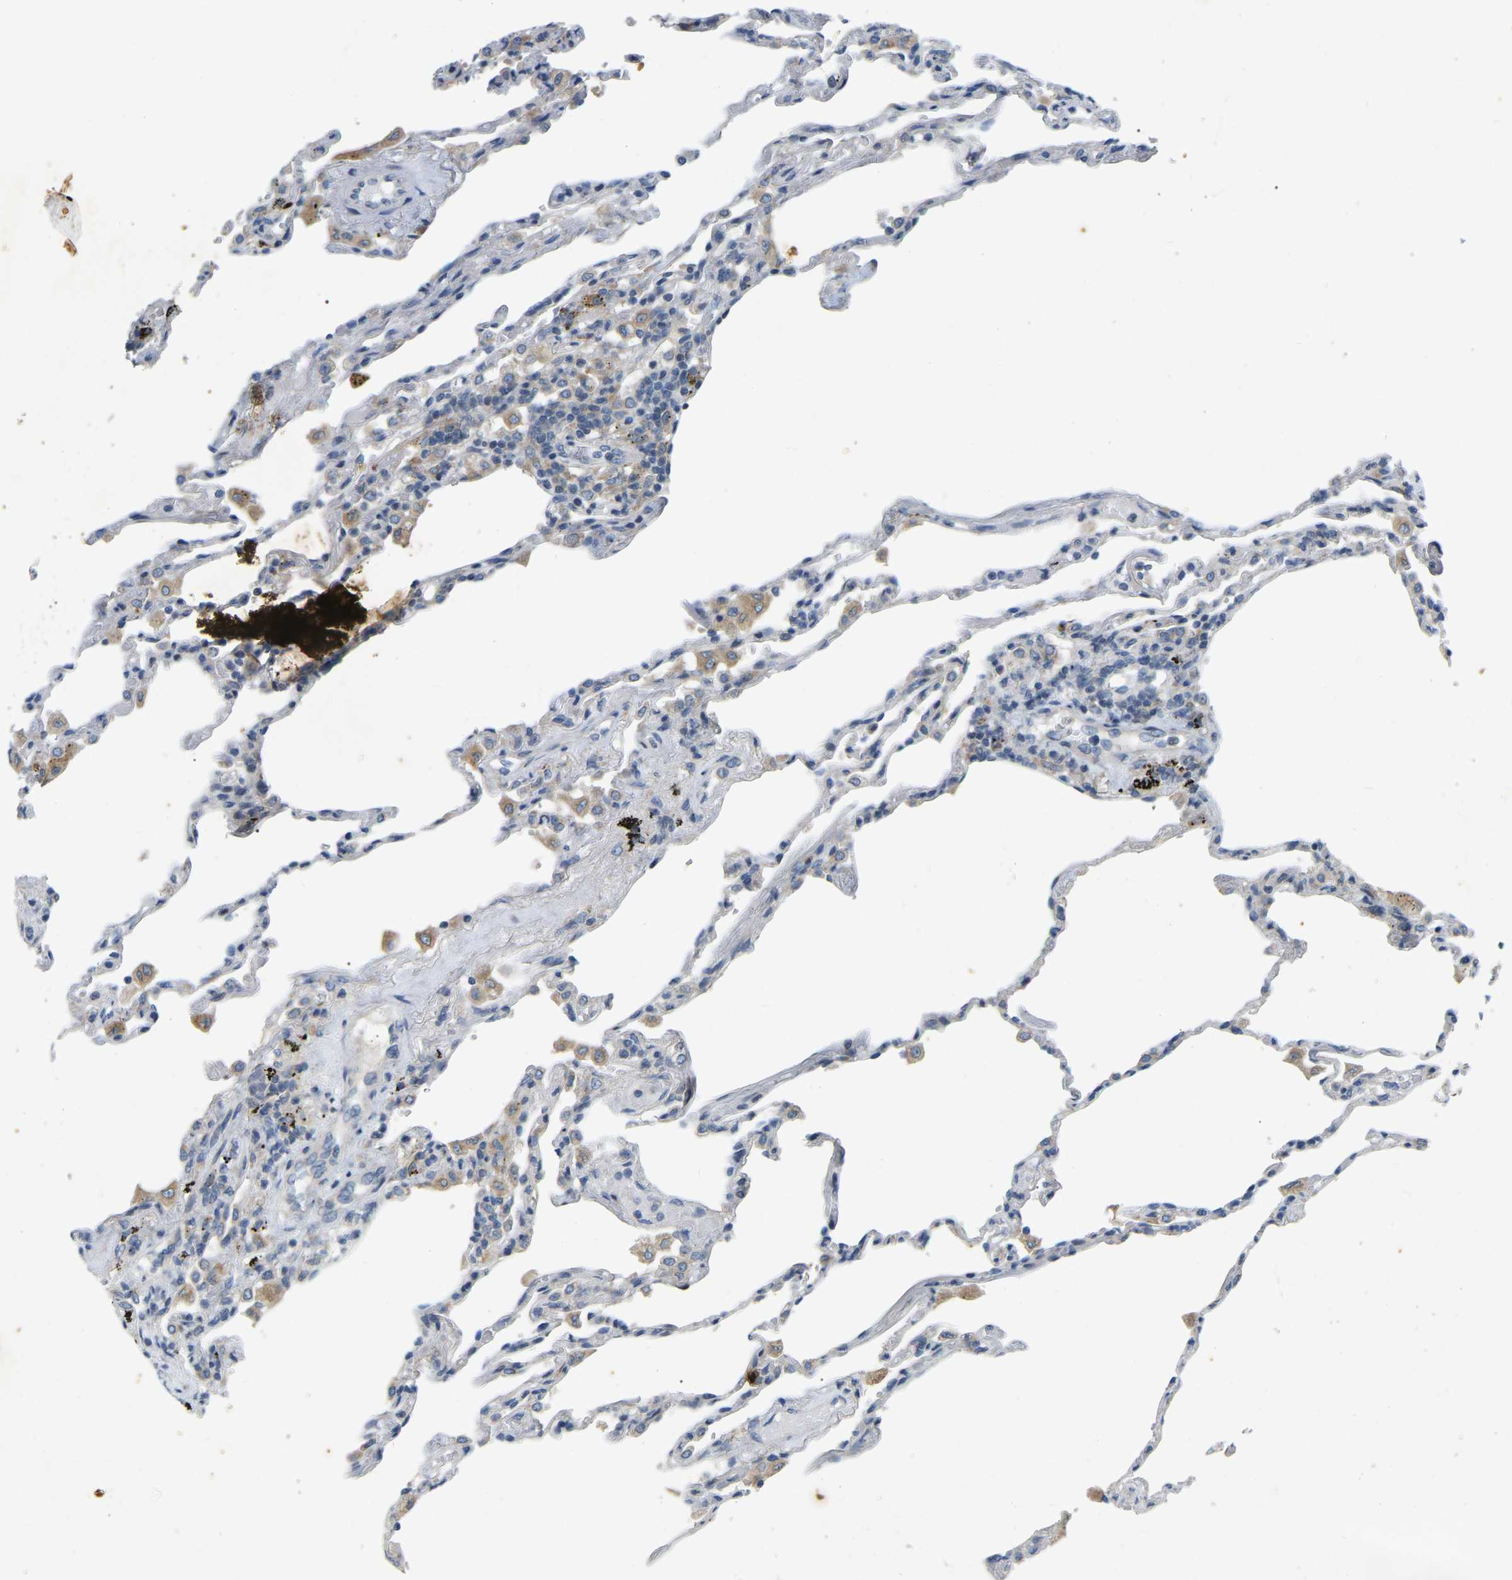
{"staining": {"intensity": "negative", "quantity": "none", "location": "none"}, "tissue": "lung", "cell_type": "Alveolar cells", "image_type": "normal", "snomed": [{"axis": "morphology", "description": "Normal tissue, NOS"}, {"axis": "topography", "description": "Lung"}], "caption": "An immunohistochemistry image of benign lung is shown. There is no staining in alveolar cells of lung.", "gene": "ENSG00000283765", "patient": {"sex": "male", "age": 59}}